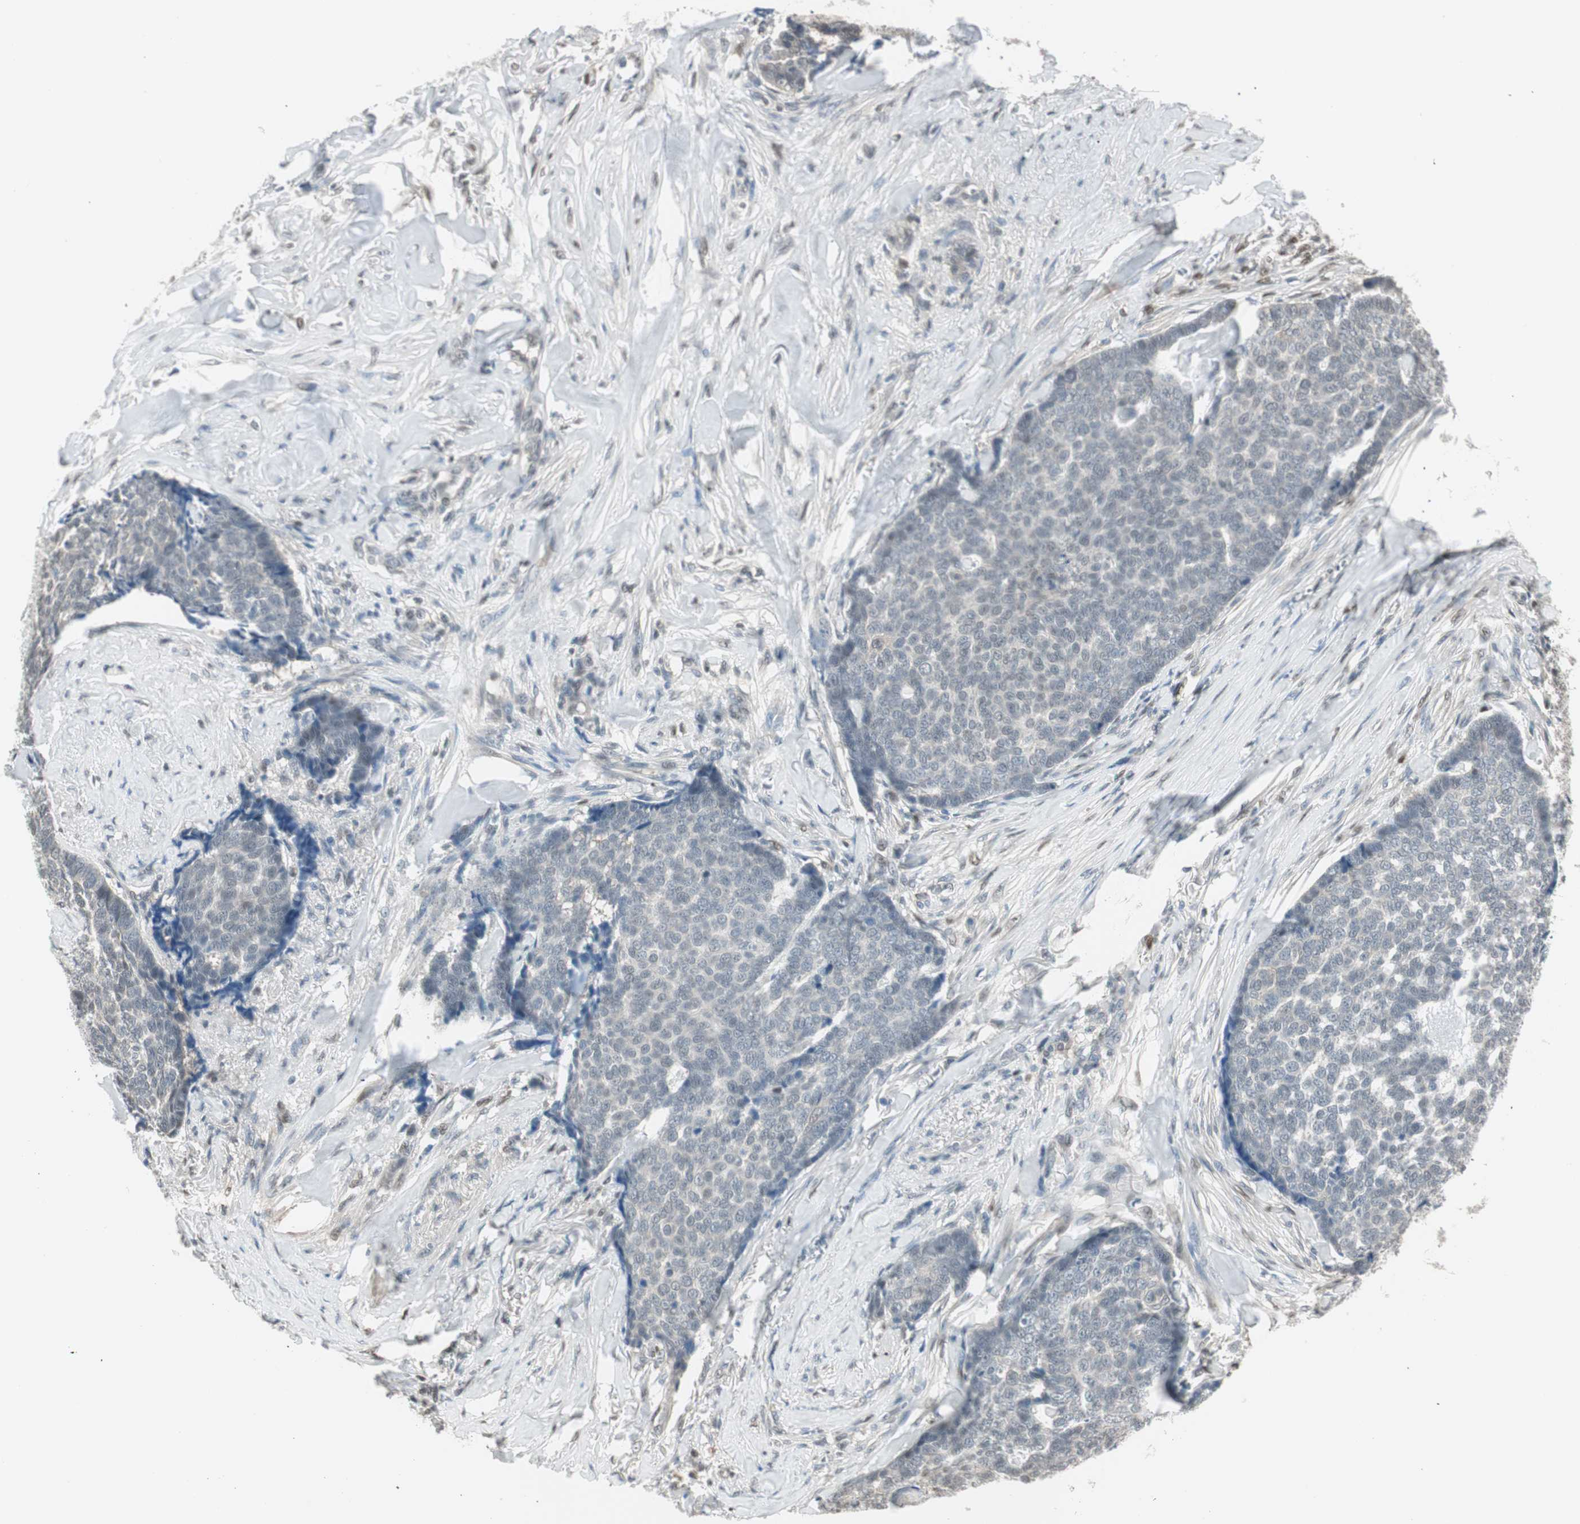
{"staining": {"intensity": "negative", "quantity": "none", "location": "none"}, "tissue": "skin cancer", "cell_type": "Tumor cells", "image_type": "cancer", "snomed": [{"axis": "morphology", "description": "Basal cell carcinoma"}, {"axis": "topography", "description": "Skin"}], "caption": "Tumor cells show no significant protein positivity in skin cancer.", "gene": "LONP2", "patient": {"sex": "male", "age": 84}}